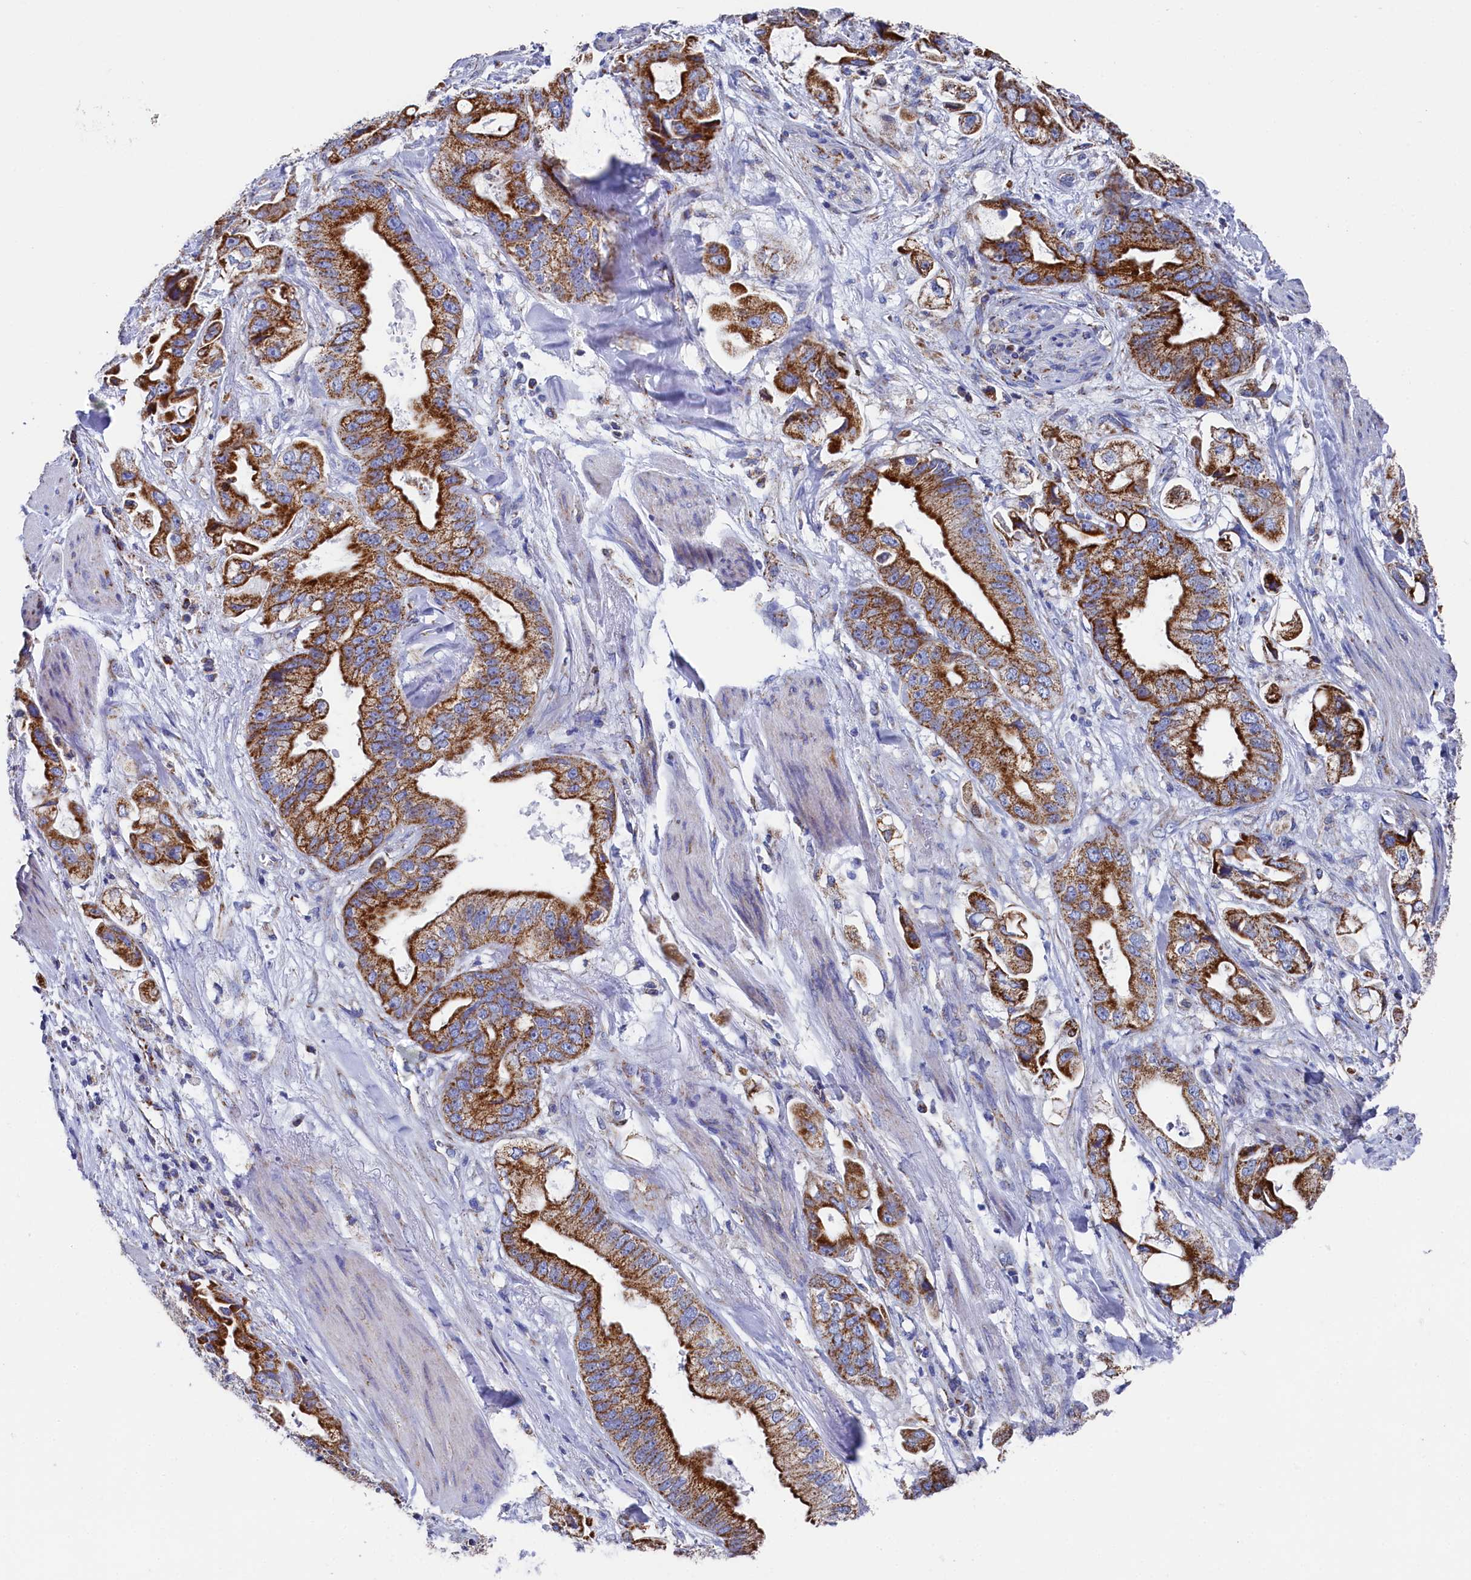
{"staining": {"intensity": "strong", "quantity": ">75%", "location": "cytoplasmic/membranous"}, "tissue": "stomach cancer", "cell_type": "Tumor cells", "image_type": "cancer", "snomed": [{"axis": "morphology", "description": "Adenocarcinoma, NOS"}, {"axis": "topography", "description": "Stomach"}], "caption": "Tumor cells exhibit strong cytoplasmic/membranous expression in about >75% of cells in stomach cancer (adenocarcinoma). (Brightfield microscopy of DAB IHC at high magnification).", "gene": "MMAB", "patient": {"sex": "male", "age": 62}}